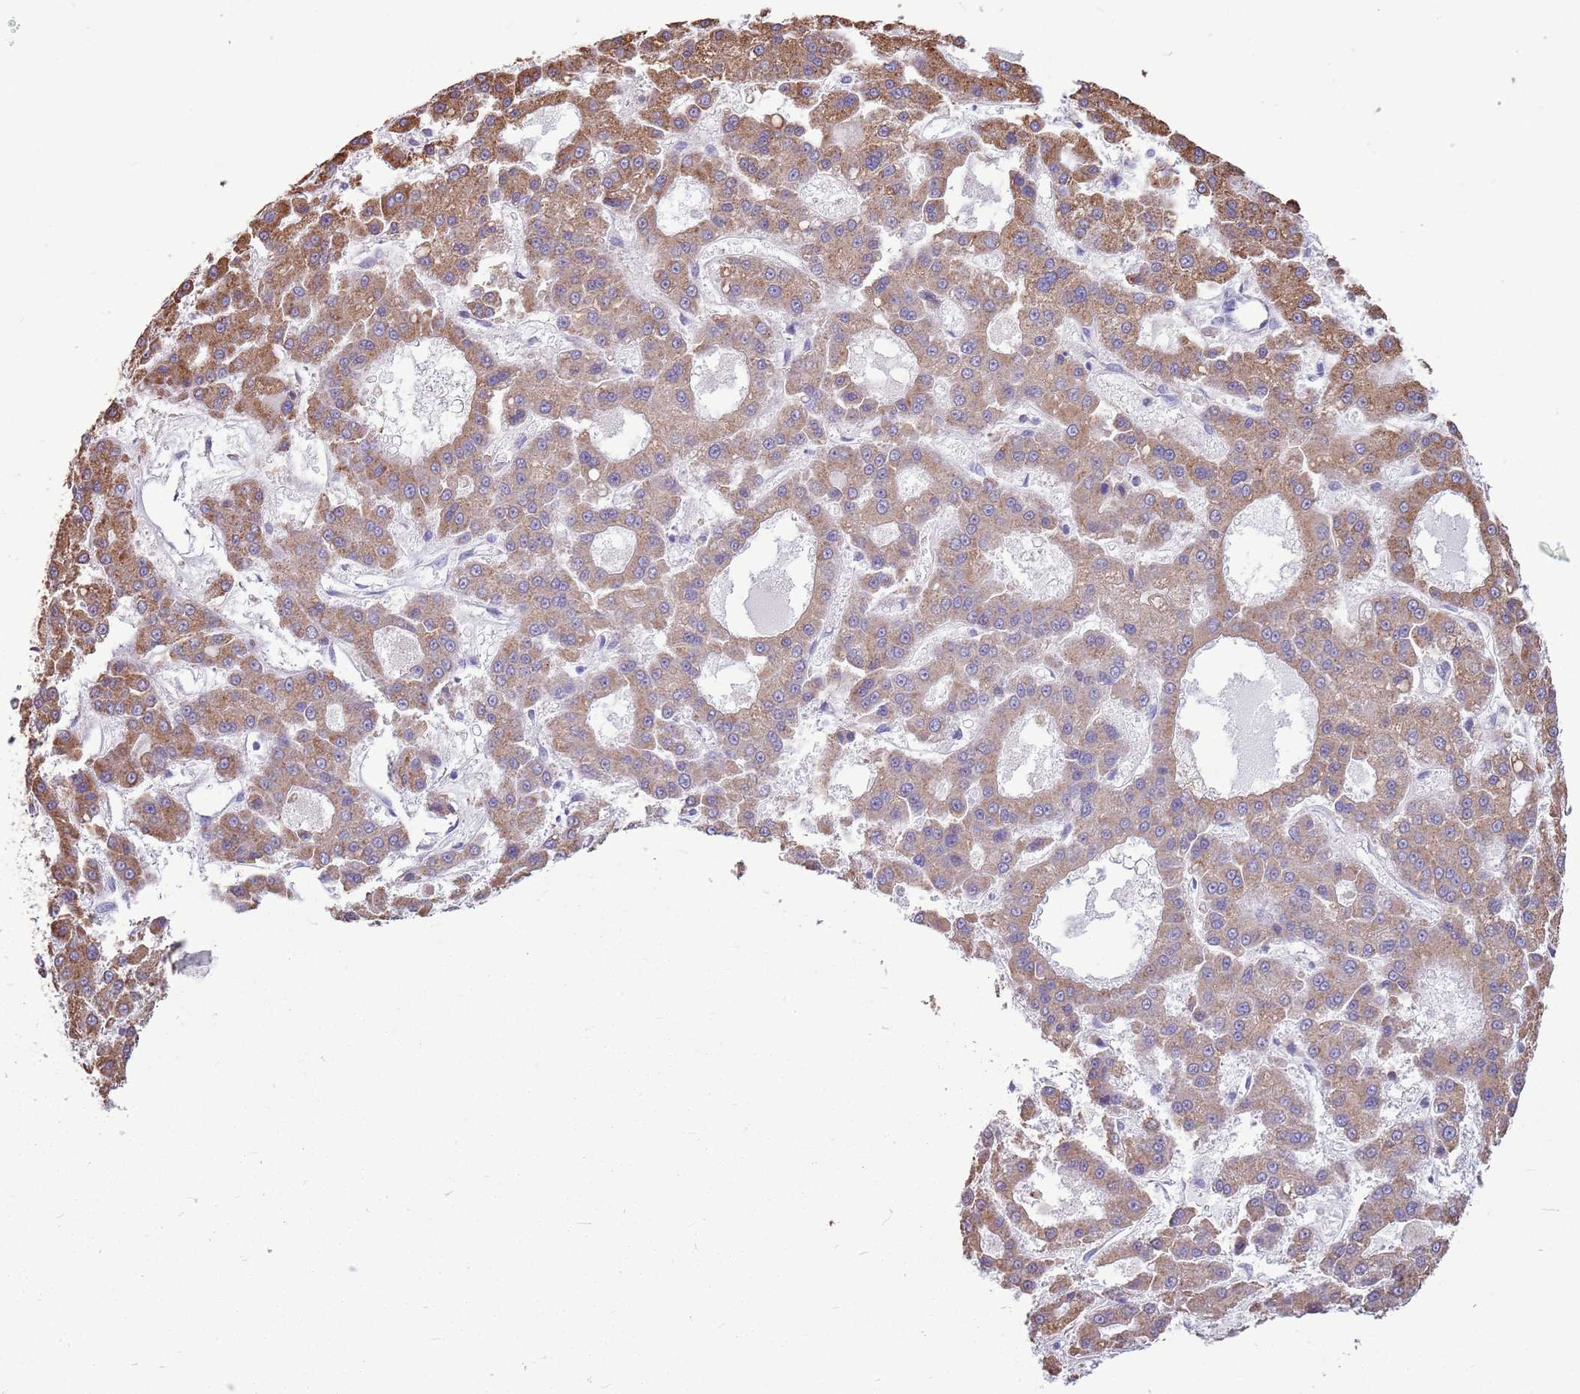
{"staining": {"intensity": "moderate", "quantity": "<25%", "location": "cytoplasmic/membranous"}, "tissue": "liver cancer", "cell_type": "Tumor cells", "image_type": "cancer", "snomed": [{"axis": "morphology", "description": "Carcinoma, Hepatocellular, NOS"}, {"axis": "topography", "description": "Liver"}], "caption": "A histopathology image of liver hepatocellular carcinoma stained for a protein reveals moderate cytoplasmic/membranous brown staining in tumor cells.", "gene": "KCTD19", "patient": {"sex": "male", "age": 70}}